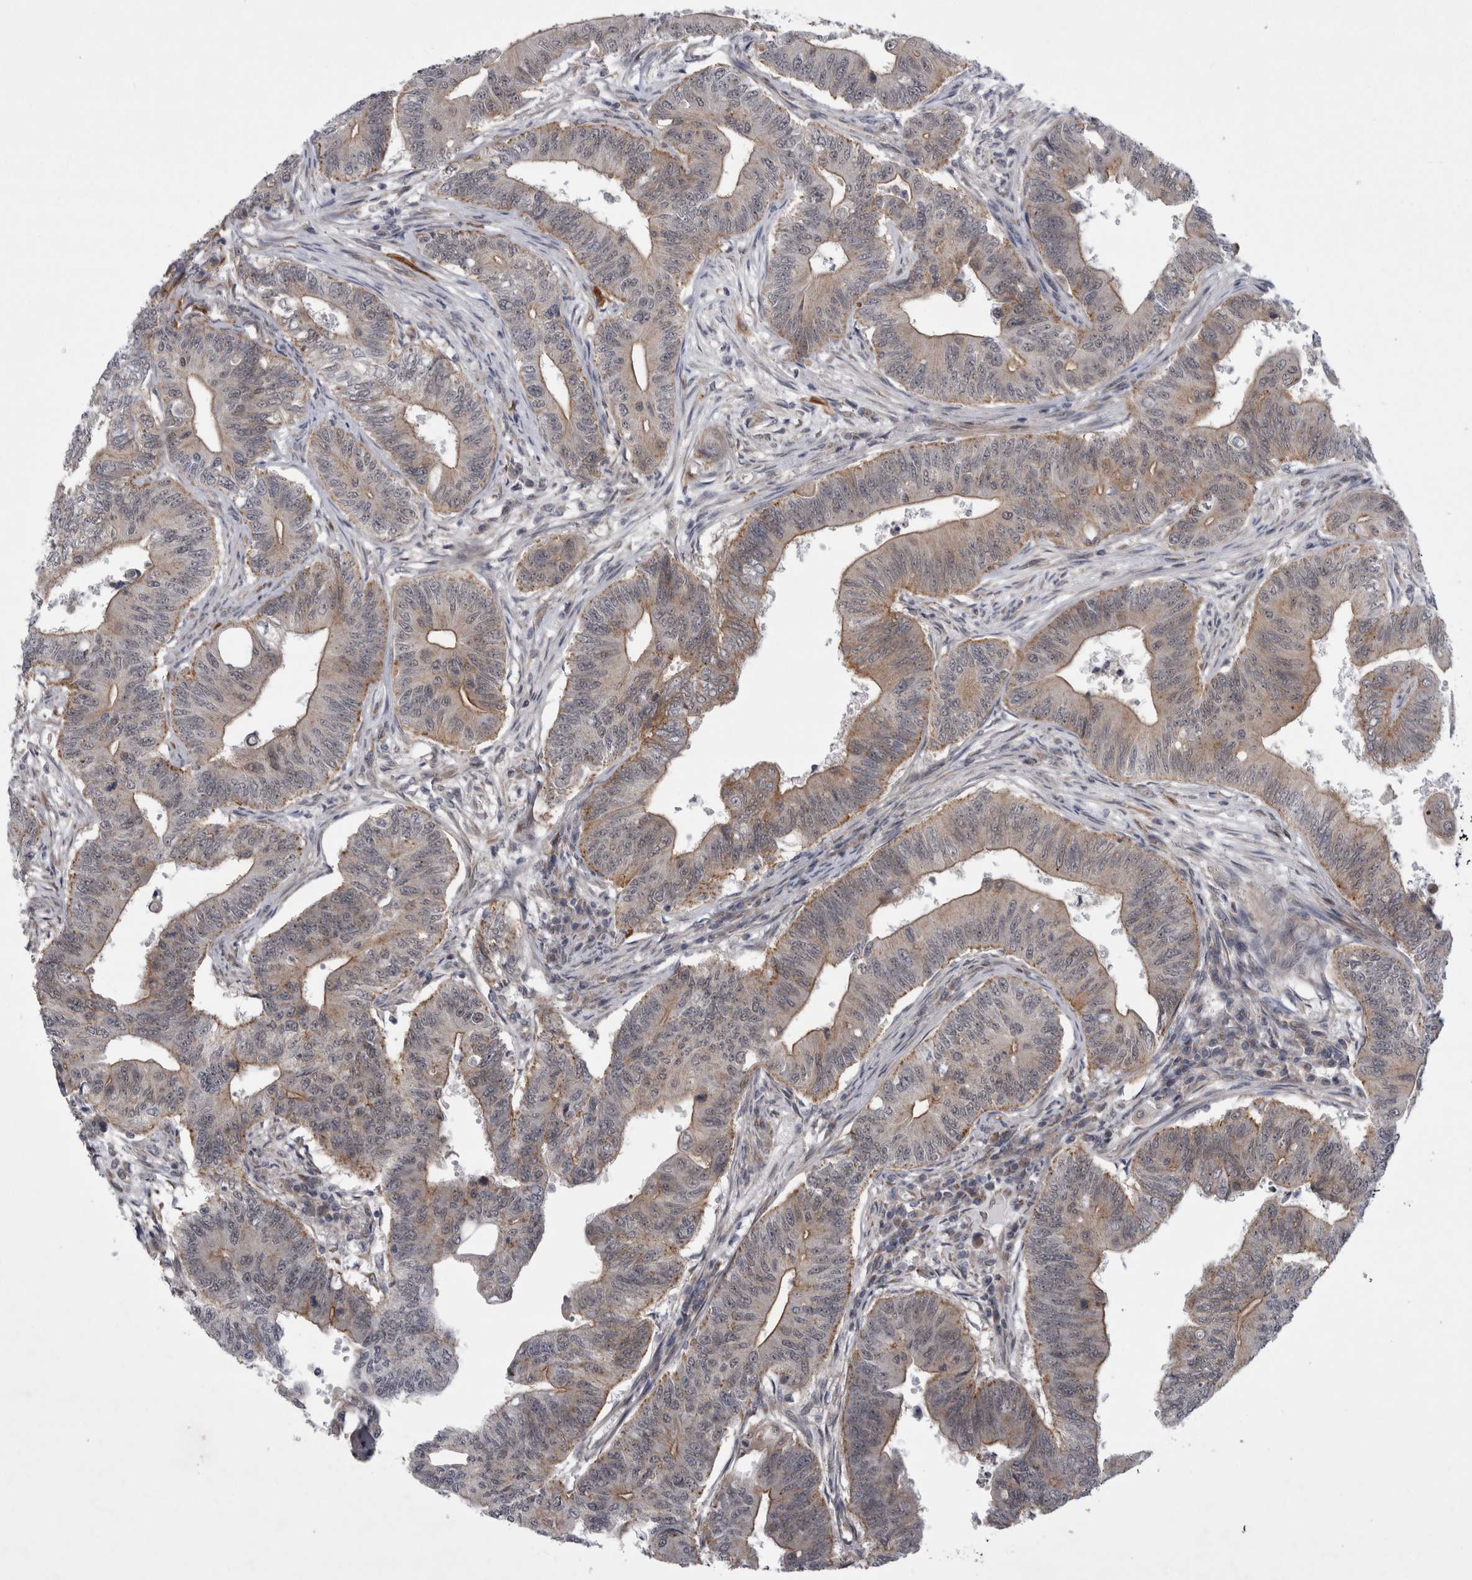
{"staining": {"intensity": "weak", "quantity": ">75%", "location": "cytoplasmic/membranous"}, "tissue": "colorectal cancer", "cell_type": "Tumor cells", "image_type": "cancer", "snomed": [{"axis": "morphology", "description": "Adenoma, NOS"}, {"axis": "morphology", "description": "Adenocarcinoma, NOS"}, {"axis": "topography", "description": "Colon"}], "caption": "A brown stain labels weak cytoplasmic/membranous staining of a protein in adenocarcinoma (colorectal) tumor cells.", "gene": "PARP11", "patient": {"sex": "male", "age": 79}}